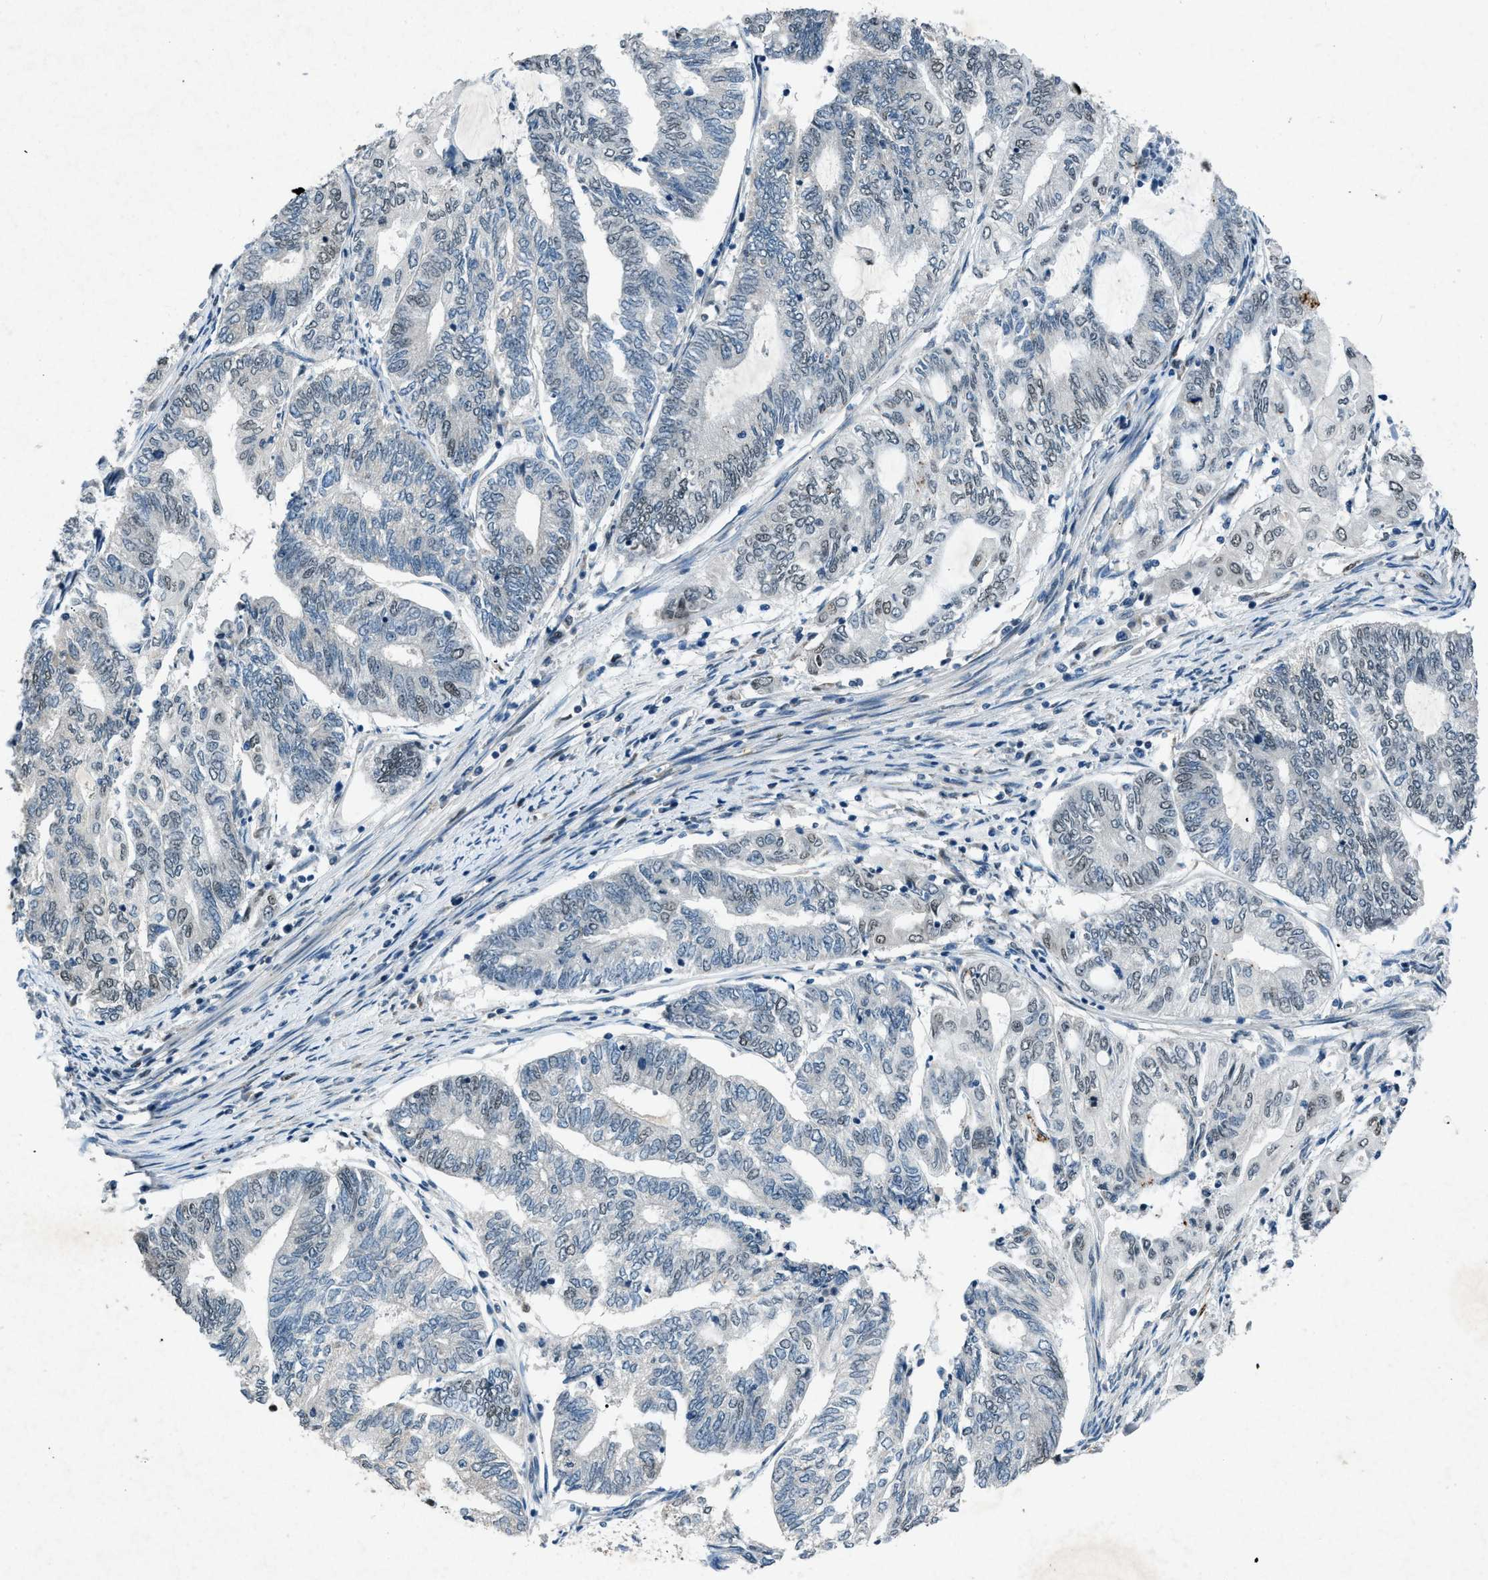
{"staining": {"intensity": "weak", "quantity": "<25%", "location": "nuclear"}, "tissue": "endometrial cancer", "cell_type": "Tumor cells", "image_type": "cancer", "snomed": [{"axis": "morphology", "description": "Adenocarcinoma, NOS"}, {"axis": "topography", "description": "Uterus"}, {"axis": "topography", "description": "Endometrium"}], "caption": "An image of human endometrial cancer is negative for staining in tumor cells.", "gene": "ADCY1", "patient": {"sex": "female", "age": 70}}